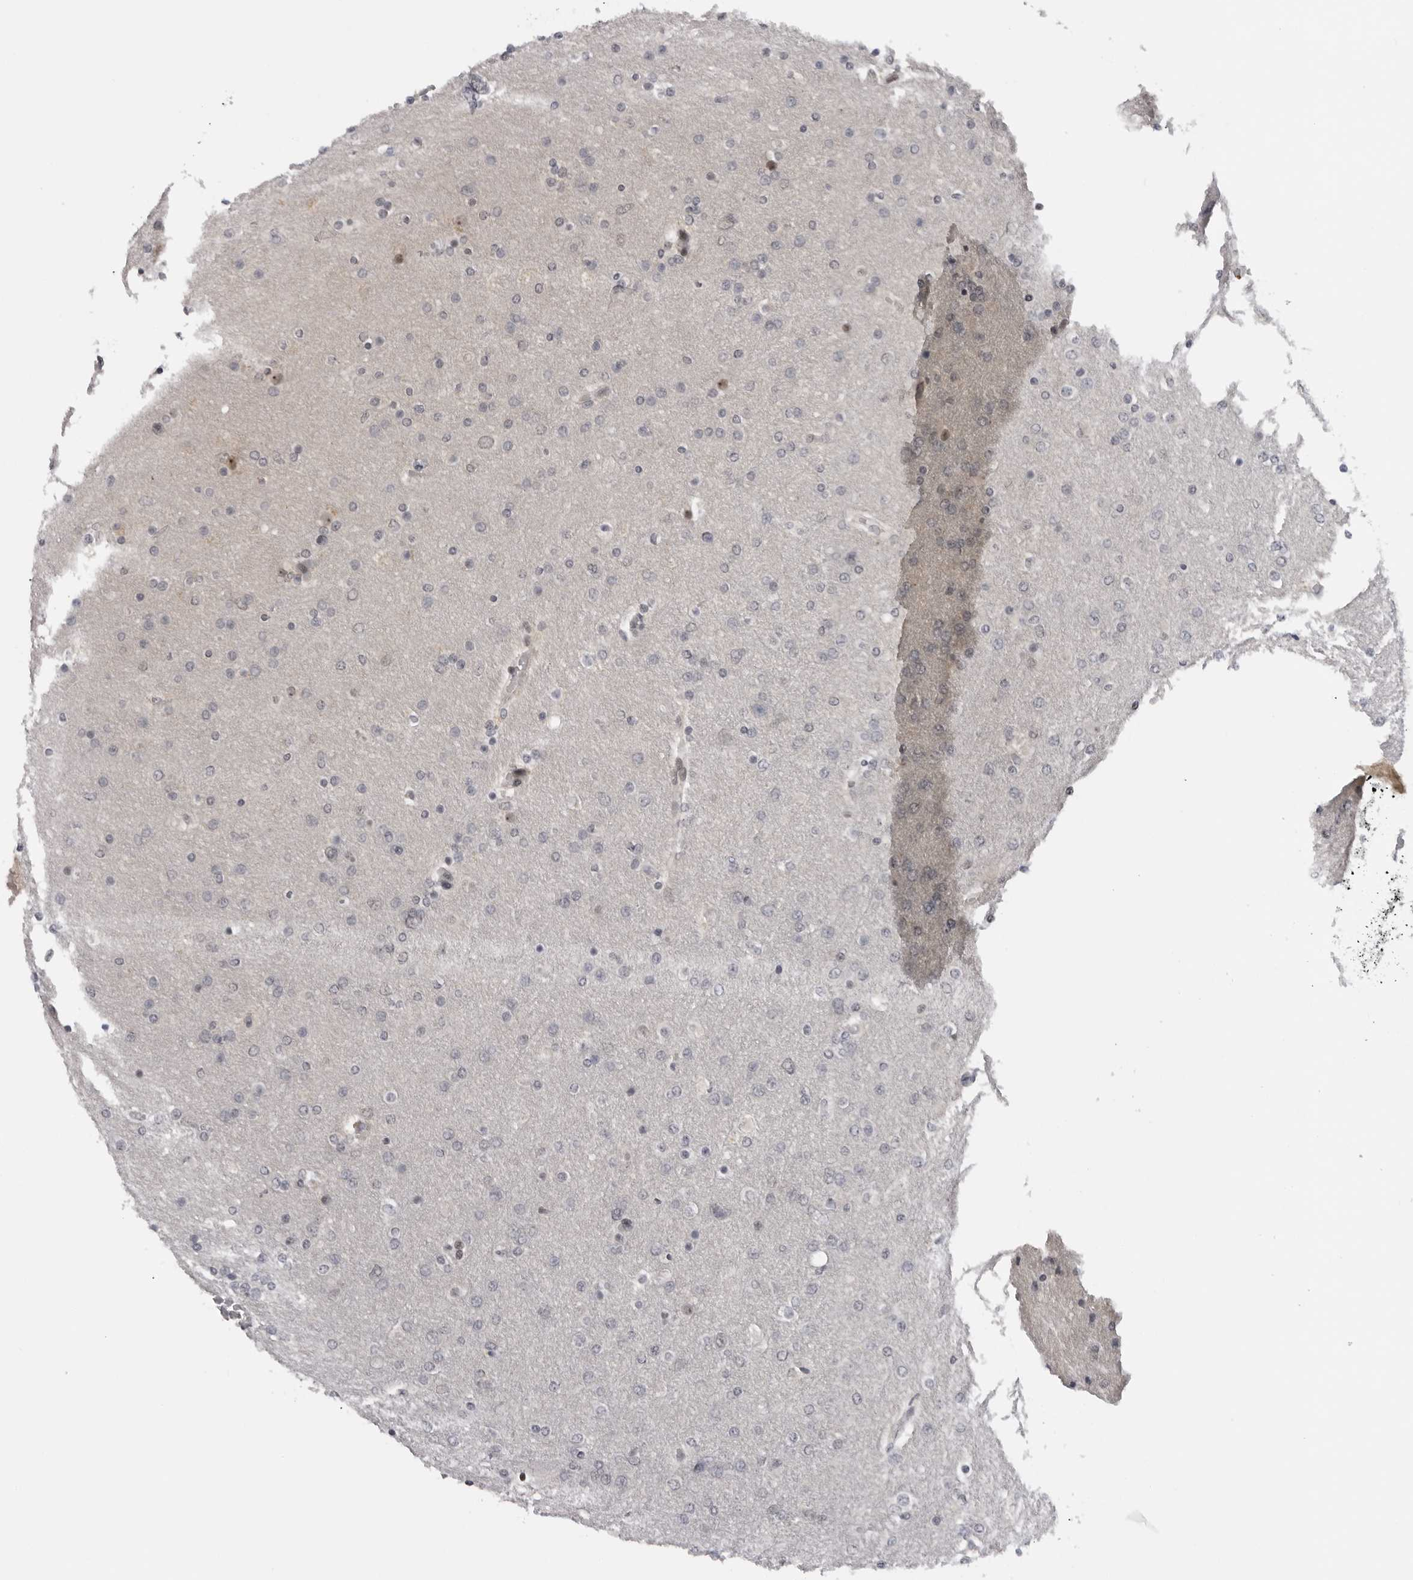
{"staining": {"intensity": "negative", "quantity": "none", "location": "none"}, "tissue": "glioma", "cell_type": "Tumor cells", "image_type": "cancer", "snomed": [{"axis": "morphology", "description": "Glioma, malignant, High grade"}, {"axis": "topography", "description": "Cerebral cortex"}], "caption": "There is no significant expression in tumor cells of high-grade glioma (malignant).", "gene": "ALPK2", "patient": {"sex": "female", "age": 36}}